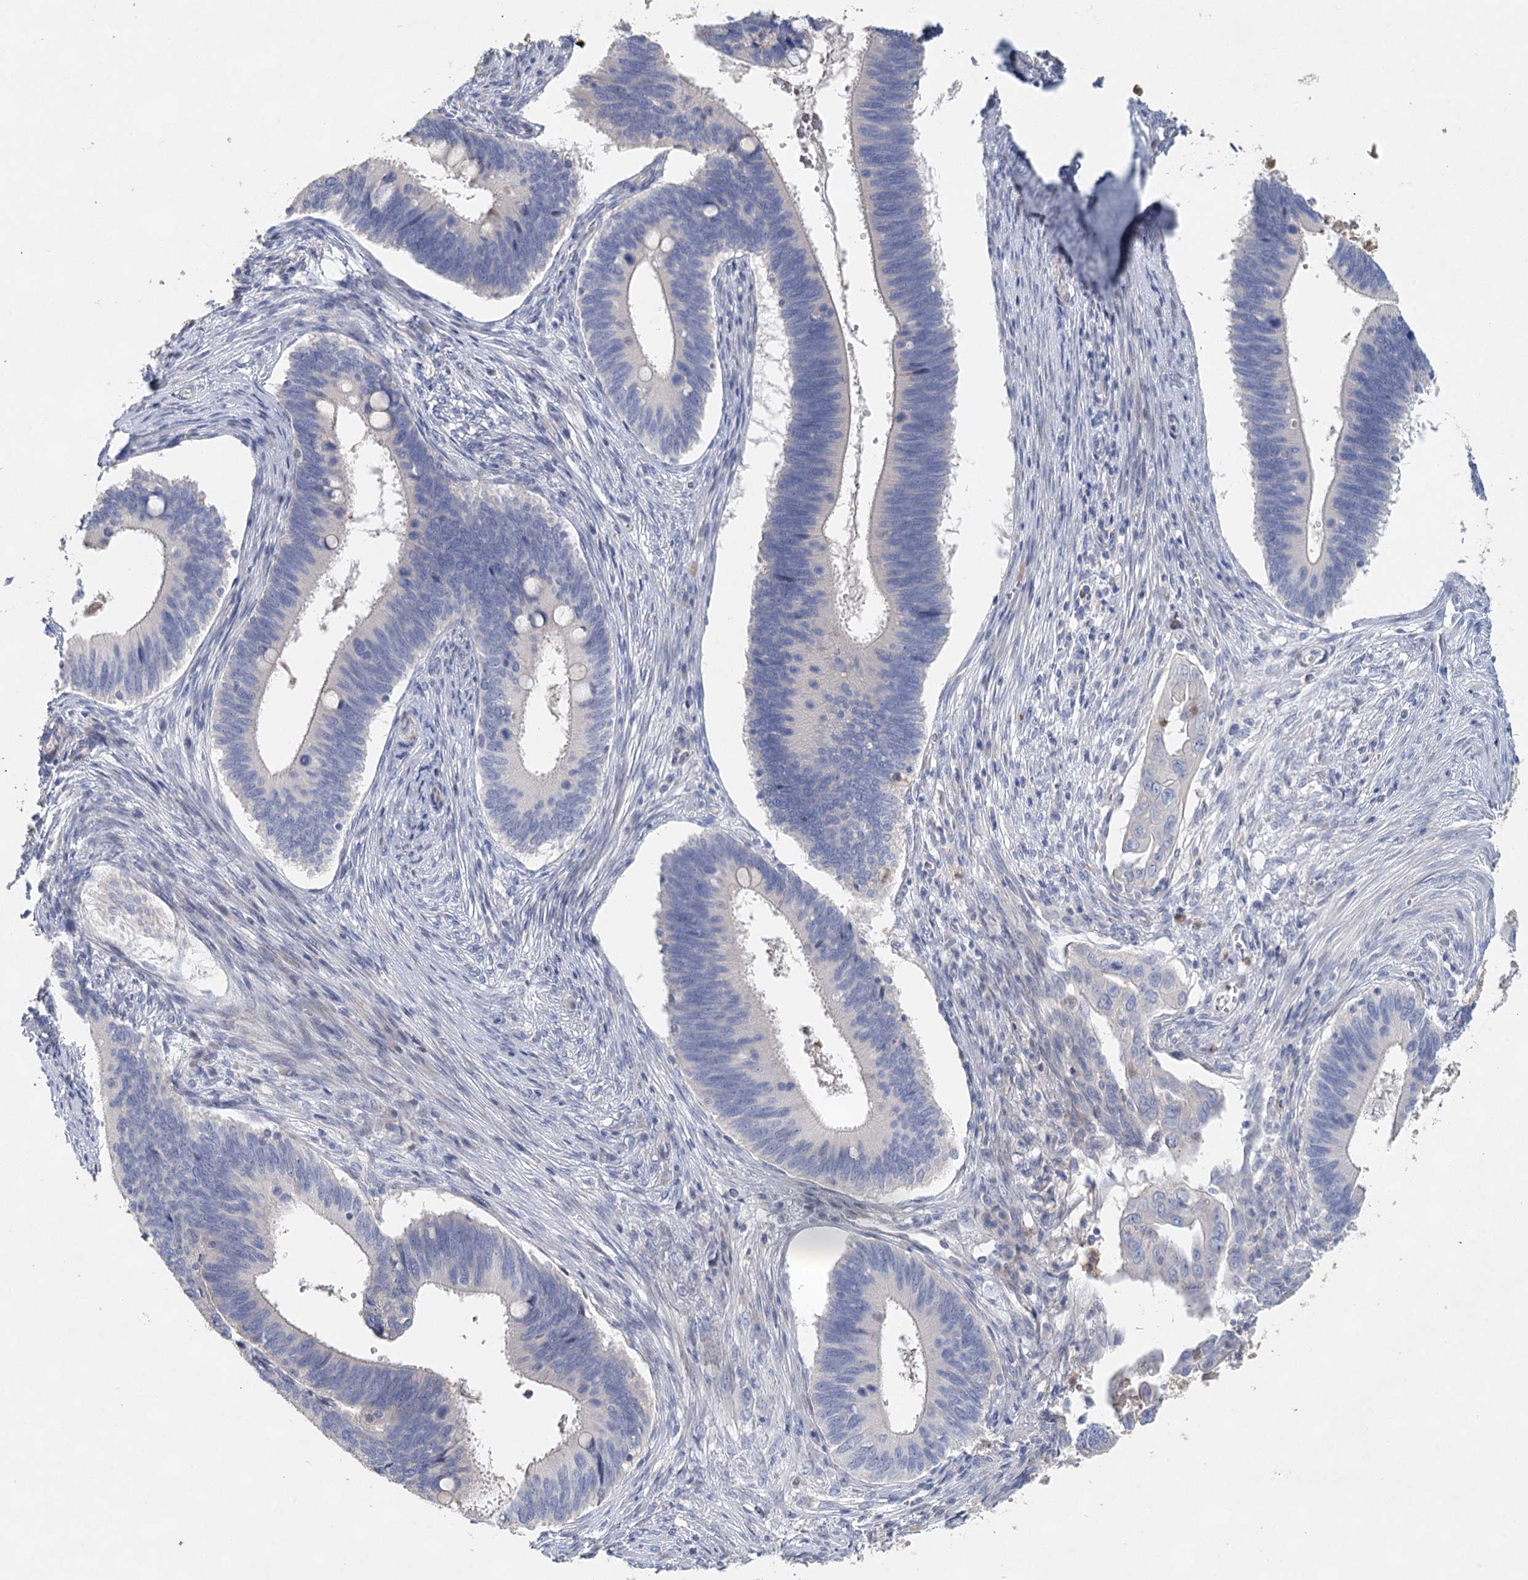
{"staining": {"intensity": "negative", "quantity": "none", "location": "none"}, "tissue": "cervical cancer", "cell_type": "Tumor cells", "image_type": "cancer", "snomed": [{"axis": "morphology", "description": "Adenocarcinoma, NOS"}, {"axis": "topography", "description": "Cervix"}], "caption": "A high-resolution photomicrograph shows immunohistochemistry staining of cervical cancer, which exhibits no significant expression in tumor cells.", "gene": "MYL6B", "patient": {"sex": "female", "age": 42}}